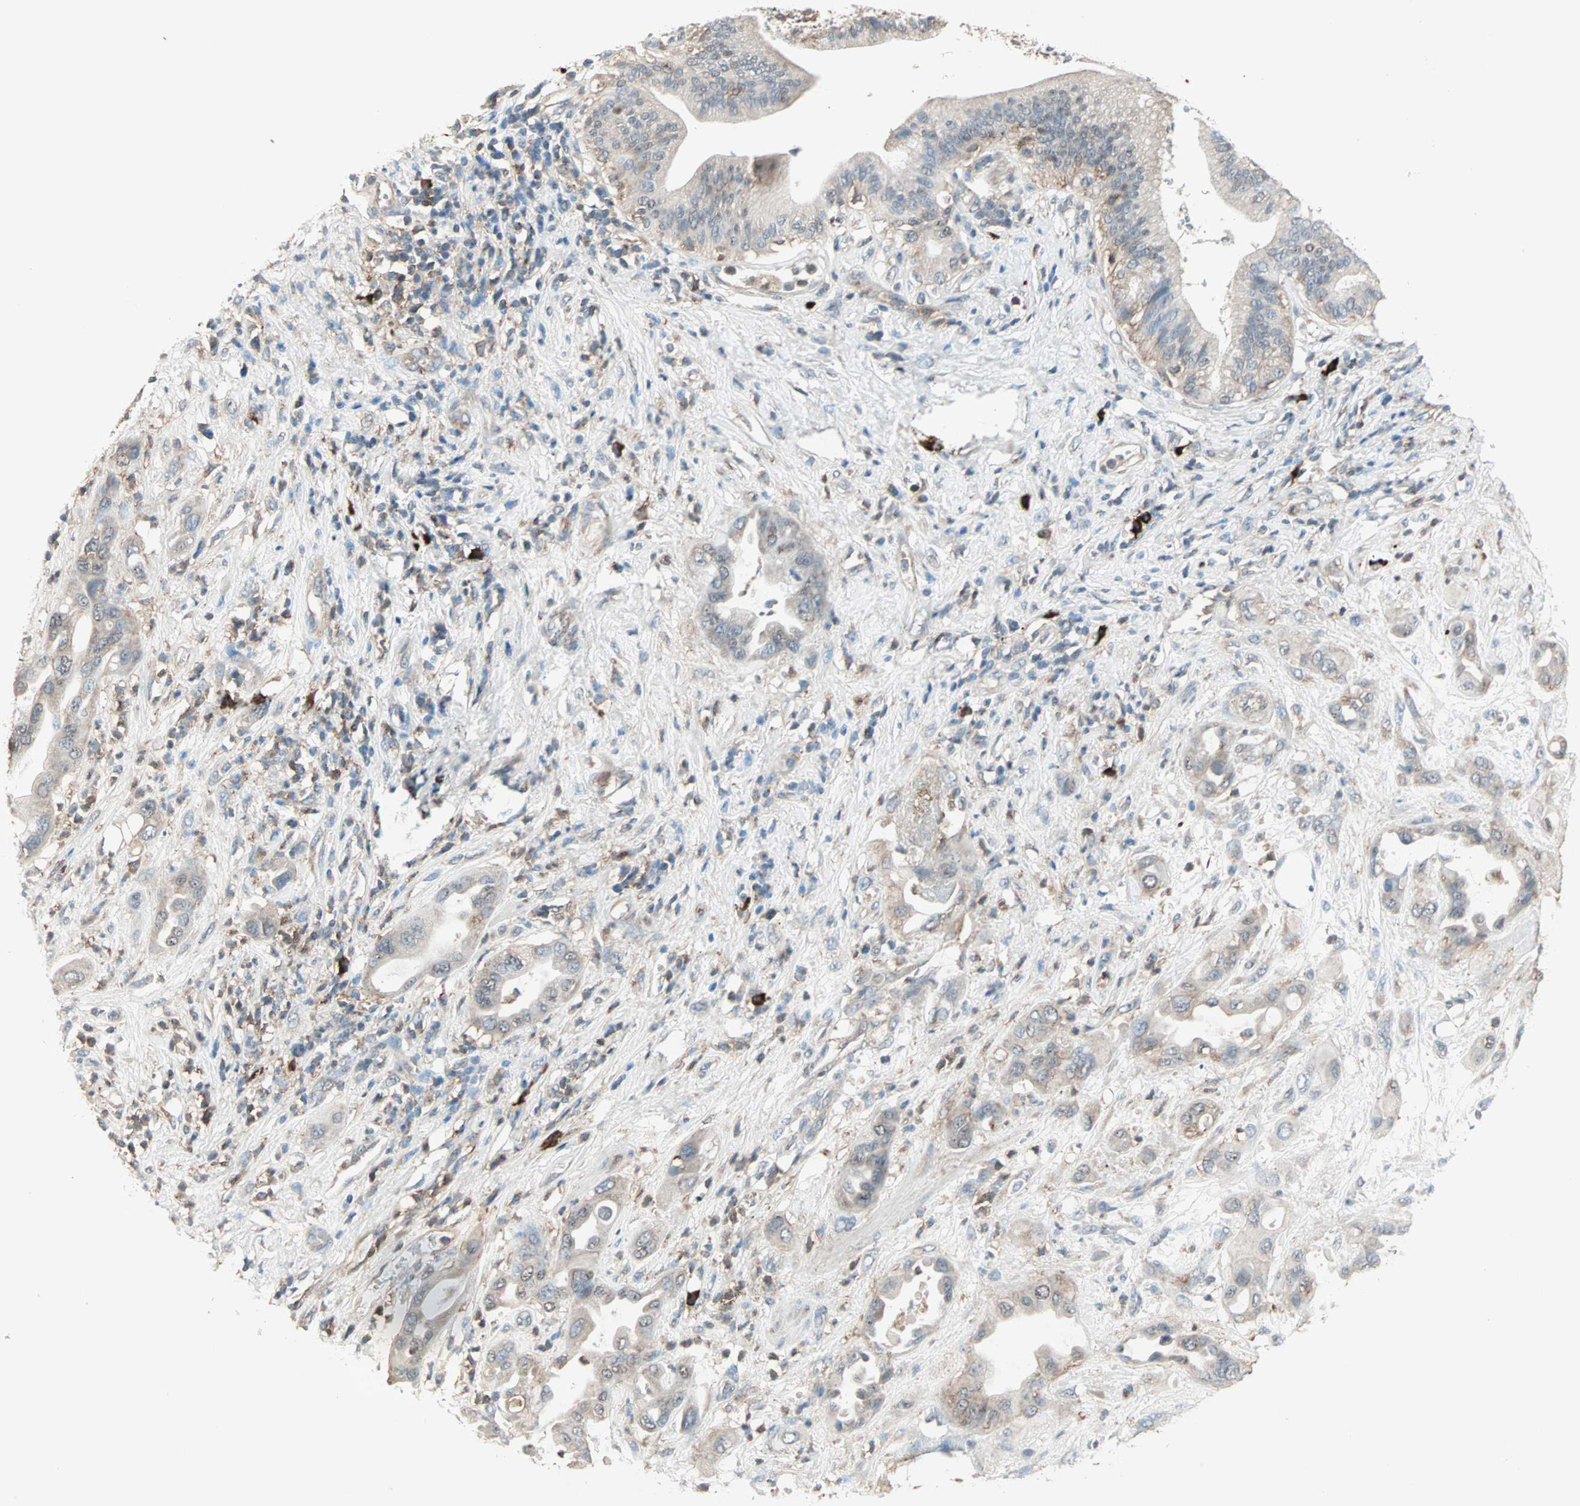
{"staining": {"intensity": "weak", "quantity": "25%-75%", "location": "cytoplasmic/membranous"}, "tissue": "pancreatic cancer", "cell_type": "Tumor cells", "image_type": "cancer", "snomed": [{"axis": "morphology", "description": "Adenocarcinoma, NOS"}, {"axis": "morphology", "description": "Adenocarcinoma, metastatic, NOS"}, {"axis": "topography", "description": "Lymph node"}, {"axis": "topography", "description": "Pancreas"}, {"axis": "topography", "description": "Duodenum"}], "caption": "Immunohistochemical staining of human pancreatic adenocarcinoma exhibits low levels of weak cytoplasmic/membranous expression in approximately 25%-75% of tumor cells.", "gene": "MMP3", "patient": {"sex": "female", "age": 64}}